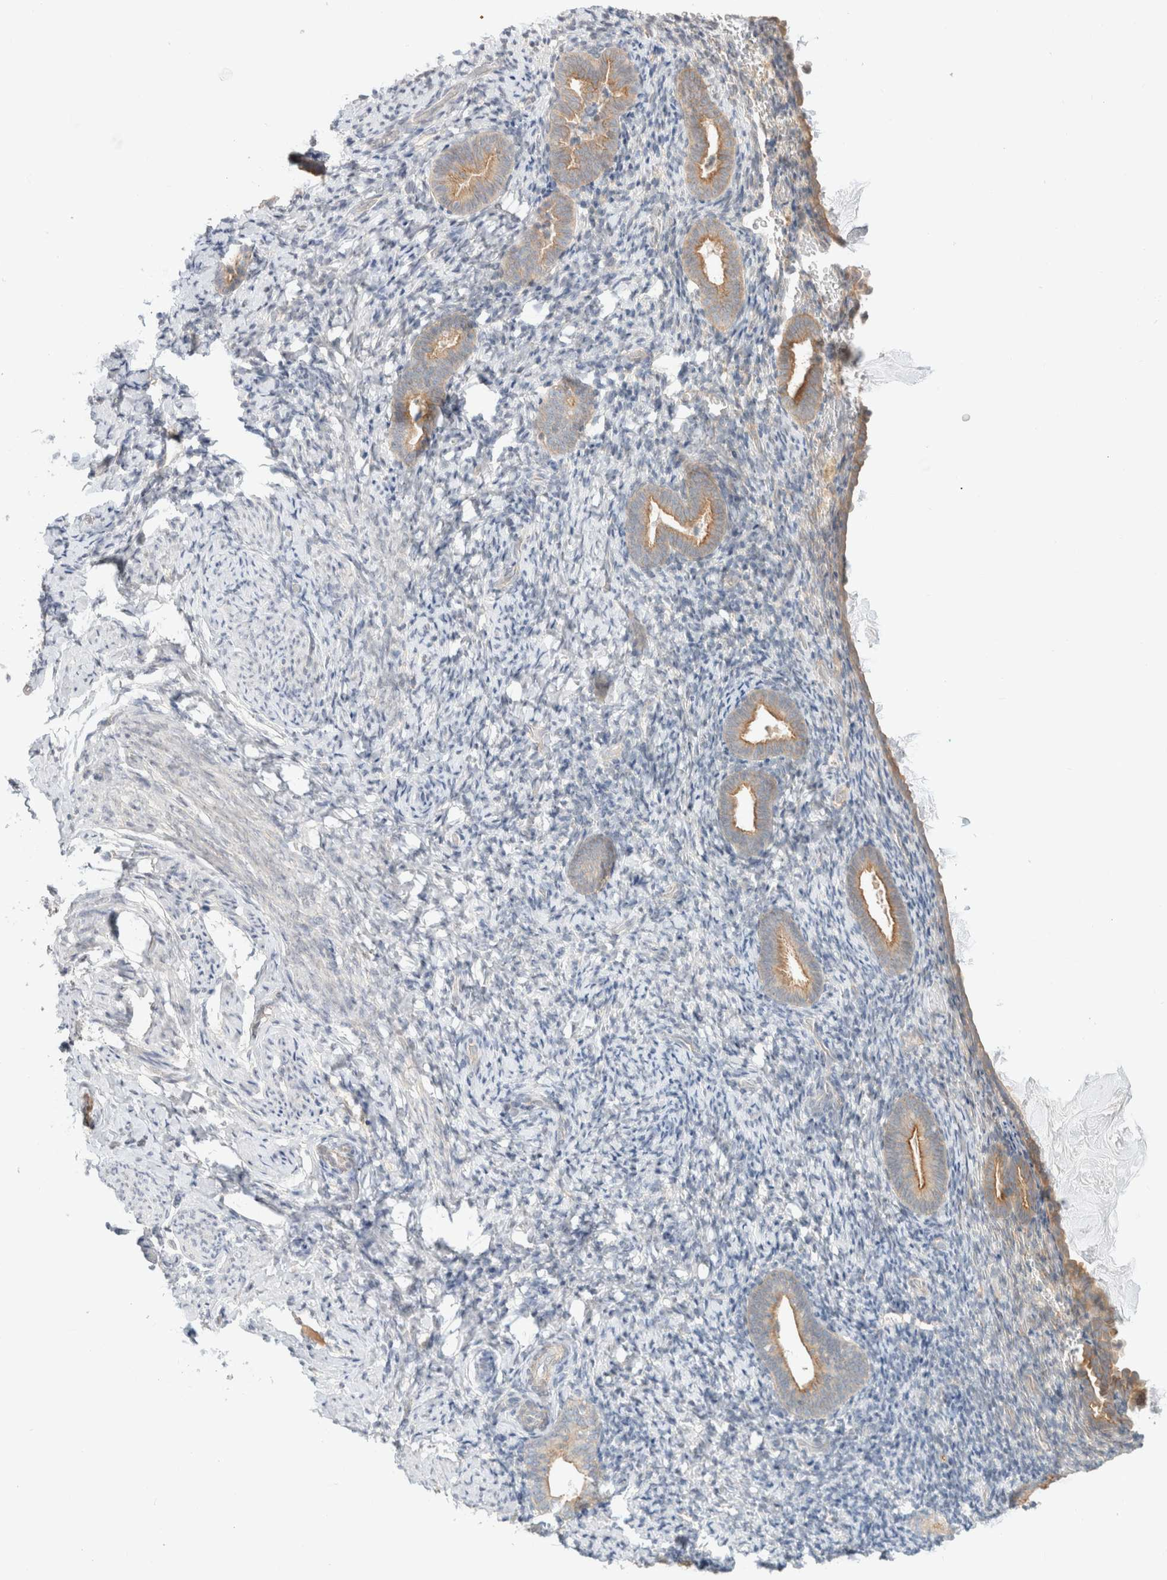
{"staining": {"intensity": "negative", "quantity": "none", "location": "none"}, "tissue": "endometrium", "cell_type": "Cells in endometrial stroma", "image_type": "normal", "snomed": [{"axis": "morphology", "description": "Normal tissue, NOS"}, {"axis": "topography", "description": "Endometrium"}], "caption": "IHC of benign human endometrium displays no staining in cells in endometrial stroma.", "gene": "MARK3", "patient": {"sex": "female", "age": 51}}